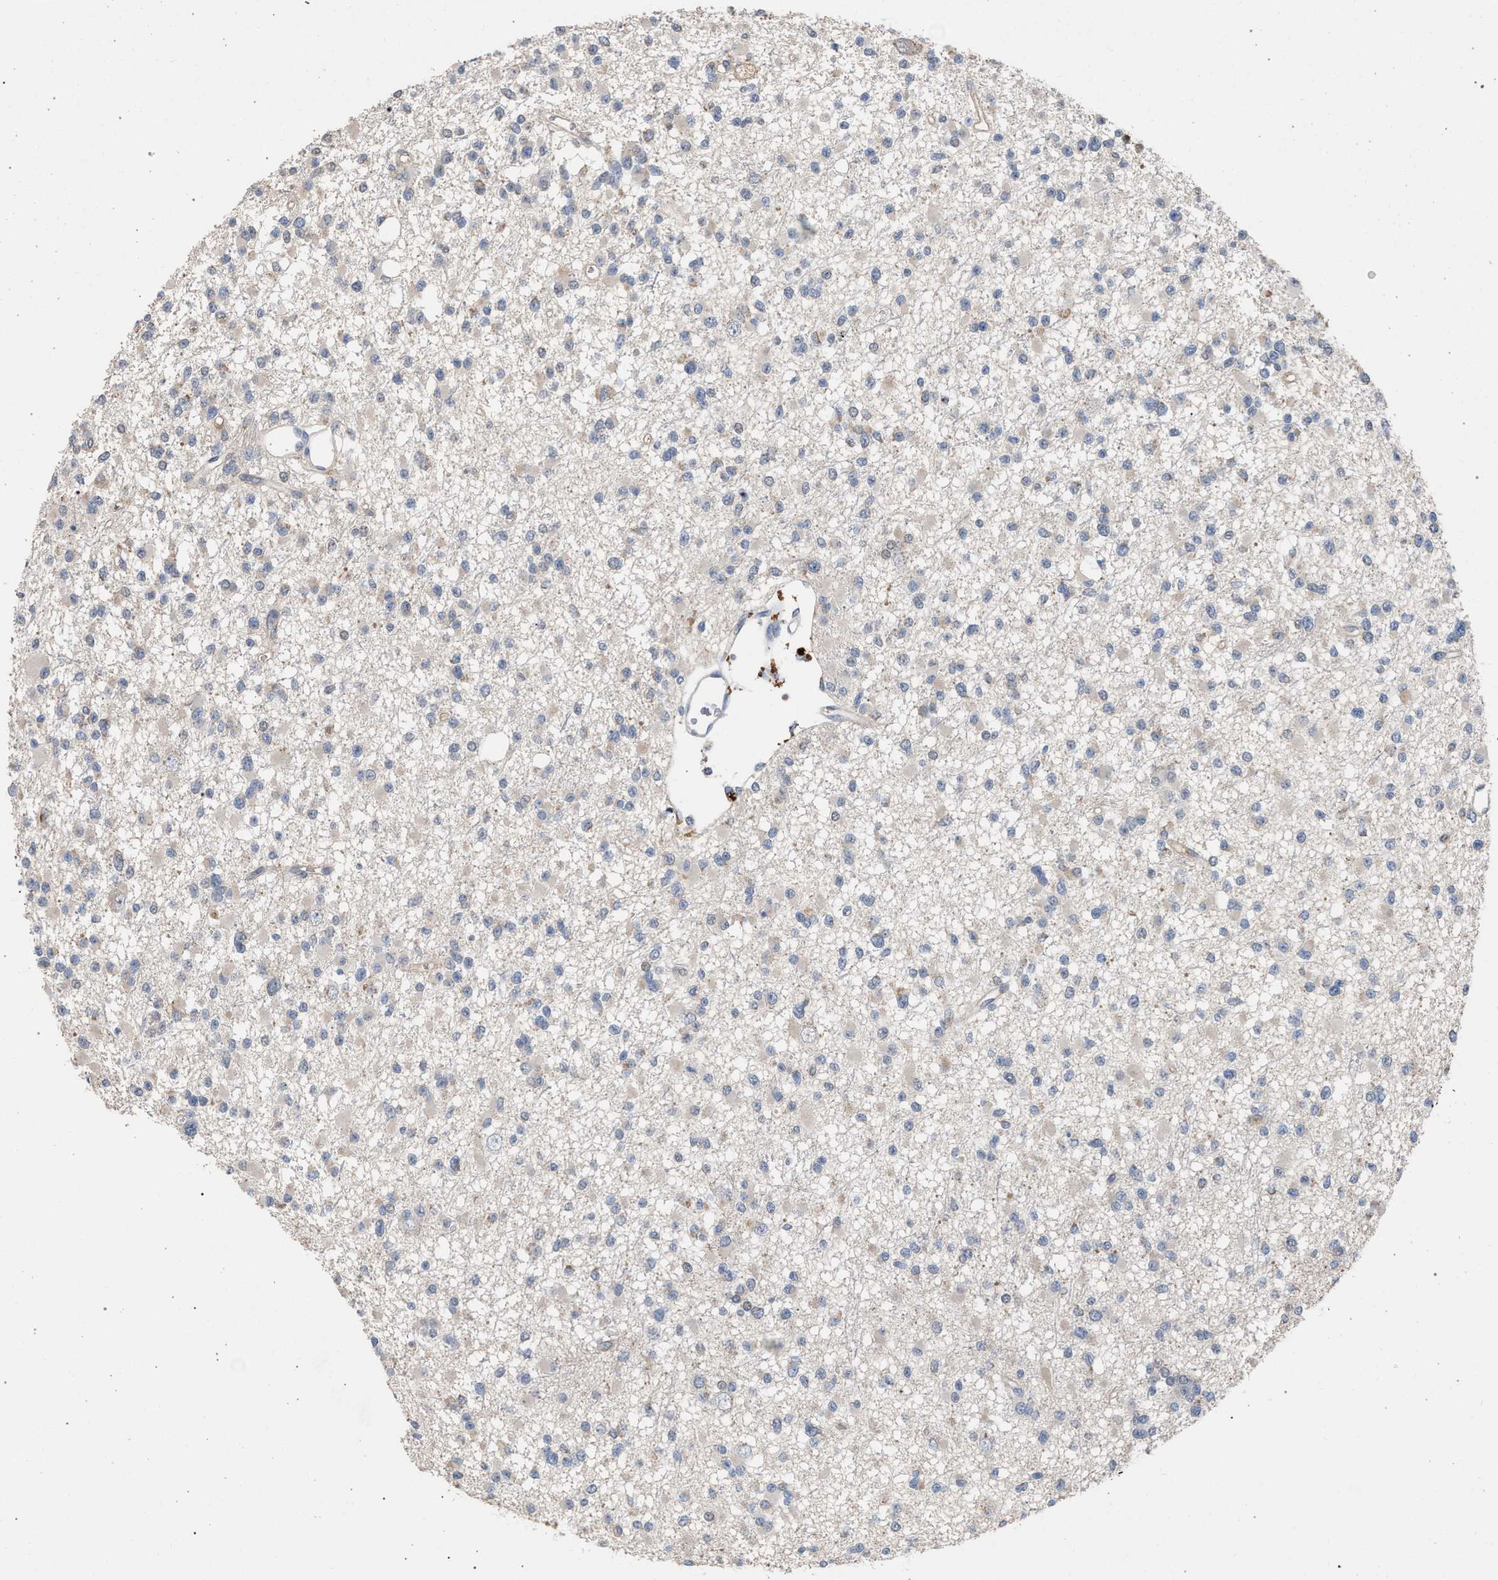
{"staining": {"intensity": "weak", "quantity": "<25%", "location": "cytoplasmic/membranous"}, "tissue": "glioma", "cell_type": "Tumor cells", "image_type": "cancer", "snomed": [{"axis": "morphology", "description": "Glioma, malignant, Low grade"}, {"axis": "topography", "description": "Brain"}], "caption": "A high-resolution image shows IHC staining of malignant glioma (low-grade), which reveals no significant expression in tumor cells. (DAB (3,3'-diaminobenzidine) immunohistochemistry (IHC) visualized using brightfield microscopy, high magnification).", "gene": "TECPR1", "patient": {"sex": "female", "age": 22}}